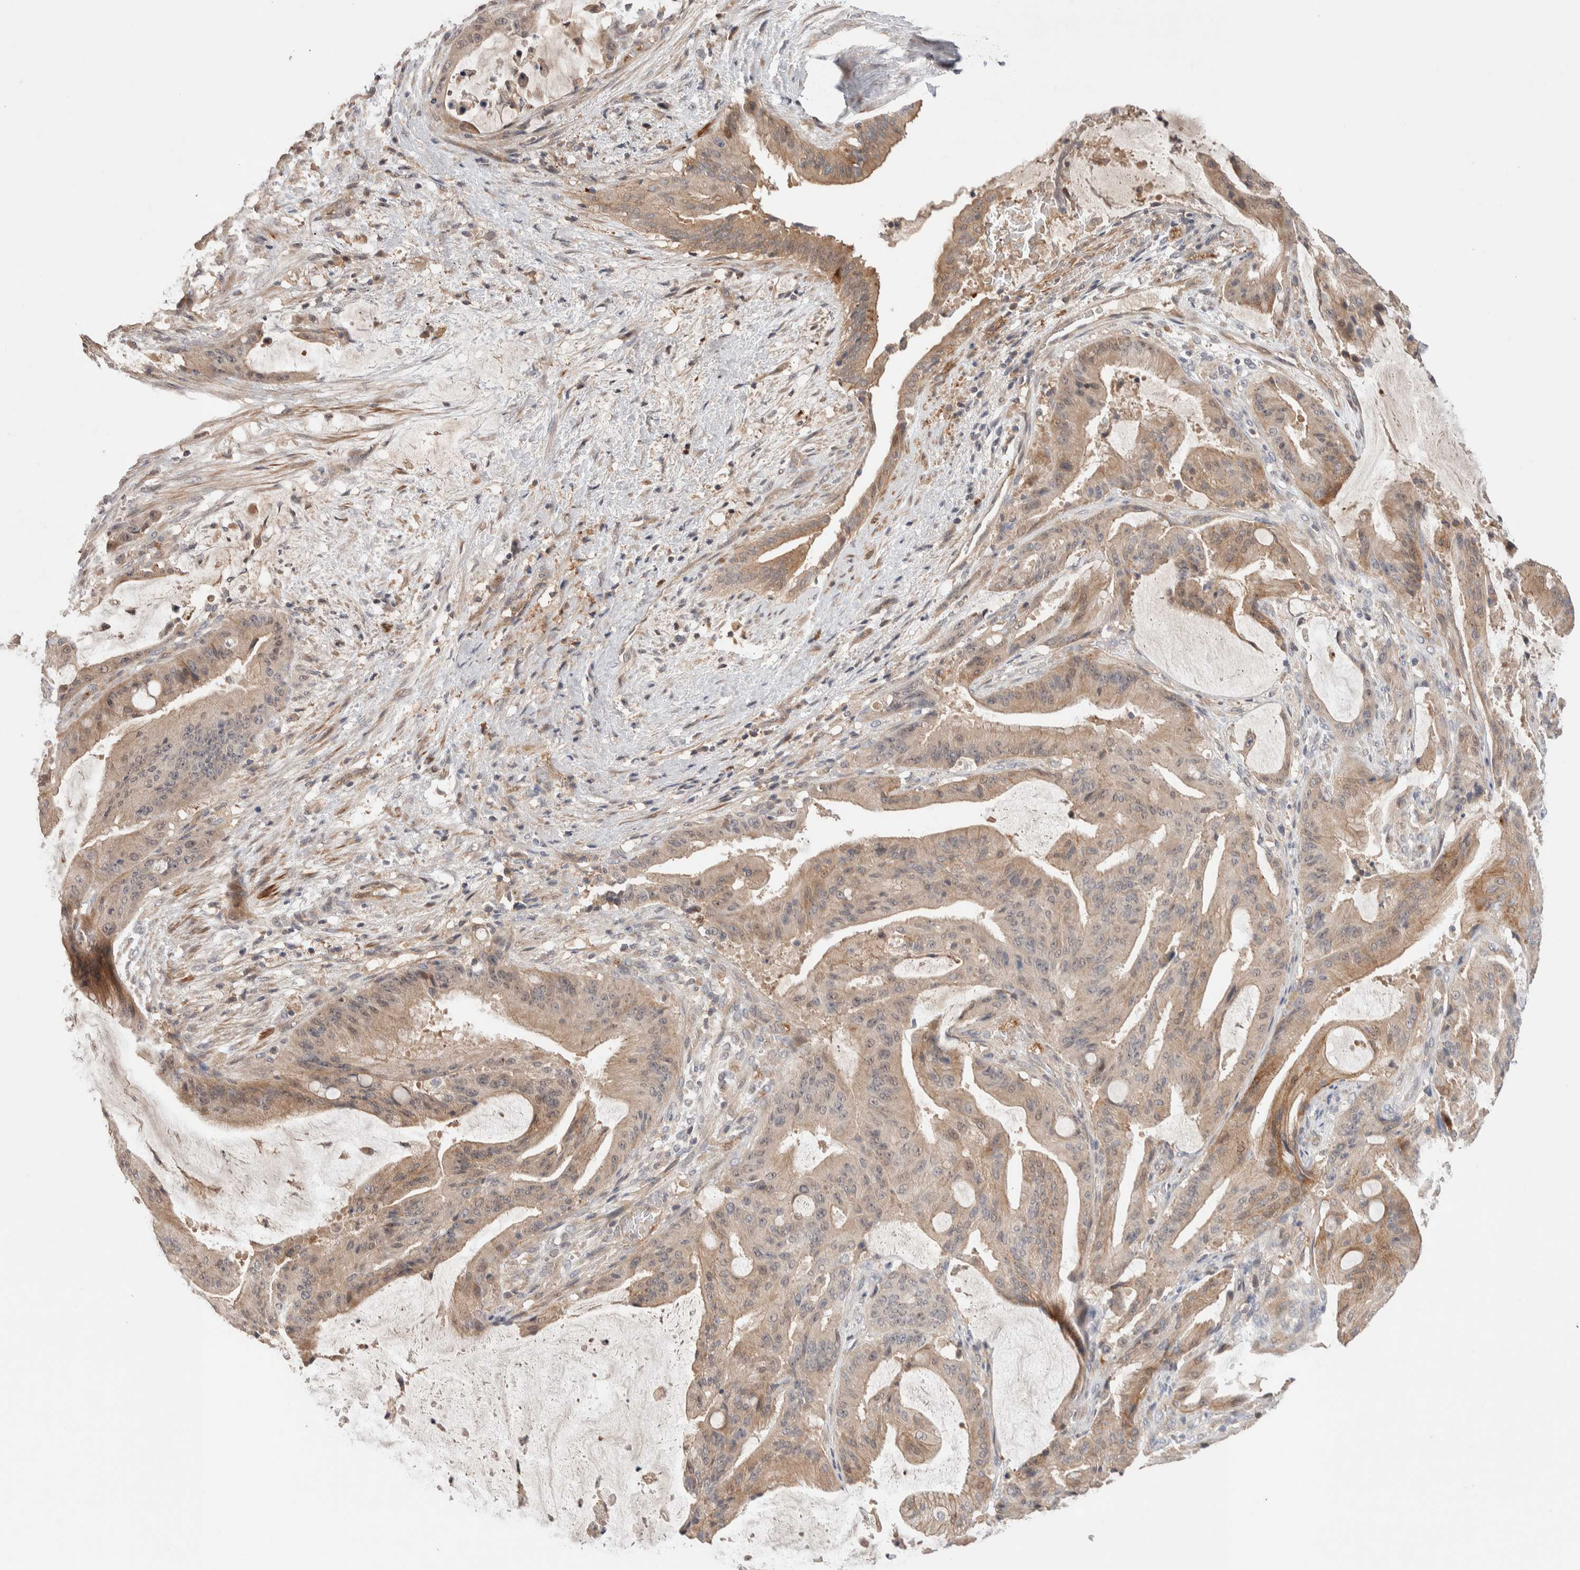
{"staining": {"intensity": "weak", "quantity": ">75%", "location": "cytoplasmic/membranous"}, "tissue": "liver cancer", "cell_type": "Tumor cells", "image_type": "cancer", "snomed": [{"axis": "morphology", "description": "Normal tissue, NOS"}, {"axis": "morphology", "description": "Cholangiocarcinoma"}, {"axis": "topography", "description": "Liver"}, {"axis": "topography", "description": "Peripheral nerve tissue"}], "caption": "This histopathology image exhibits liver cholangiocarcinoma stained with IHC to label a protein in brown. The cytoplasmic/membranous of tumor cells show weak positivity for the protein. Nuclei are counter-stained blue.", "gene": "WDR91", "patient": {"sex": "female", "age": 73}}